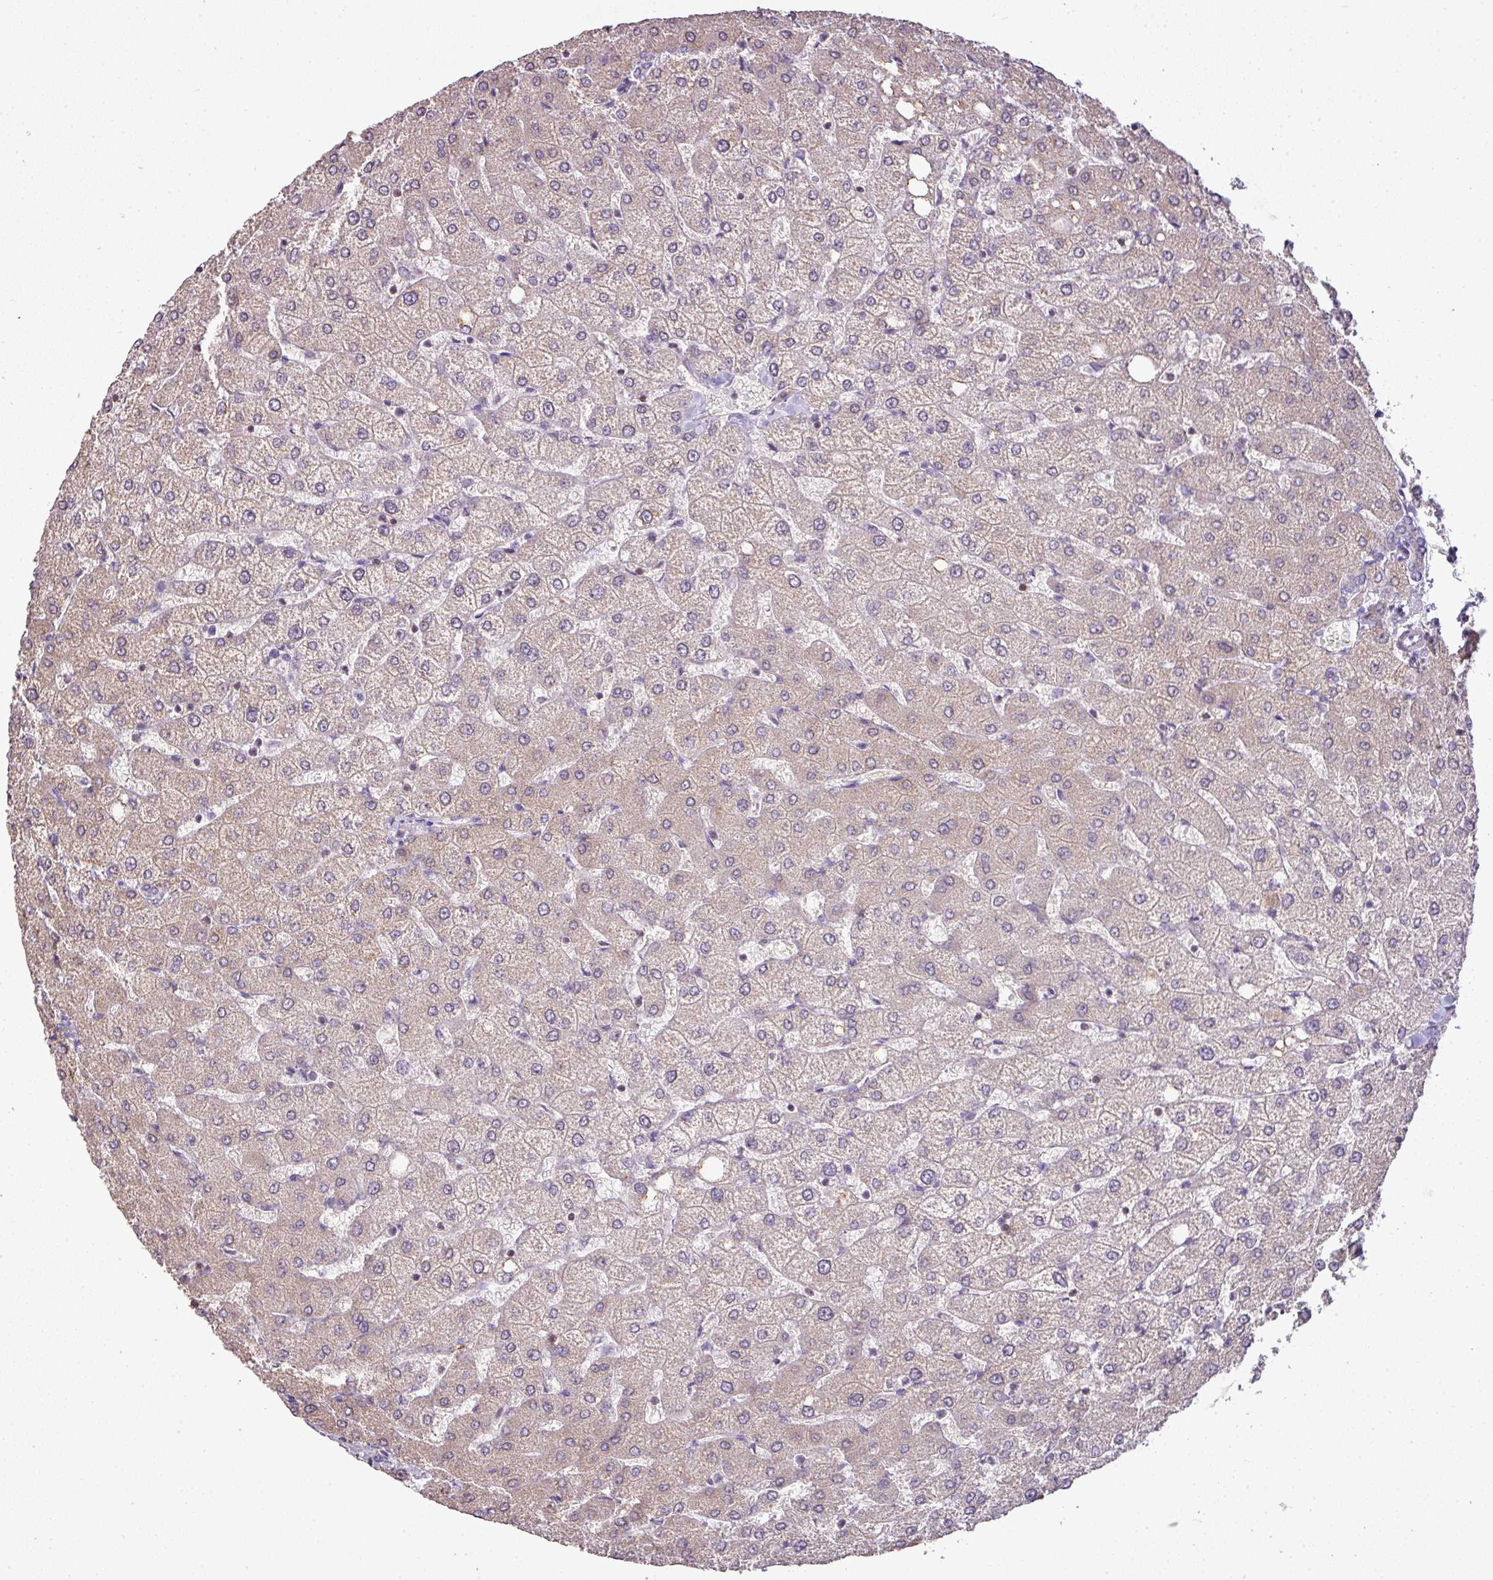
{"staining": {"intensity": "negative", "quantity": "none", "location": "none"}, "tissue": "liver", "cell_type": "Cholangiocytes", "image_type": "normal", "snomed": [{"axis": "morphology", "description": "Normal tissue, NOS"}, {"axis": "topography", "description": "Liver"}], "caption": "An IHC histopathology image of normal liver is shown. There is no staining in cholangiocytes of liver. Nuclei are stained in blue.", "gene": "LY9", "patient": {"sex": "female", "age": 54}}